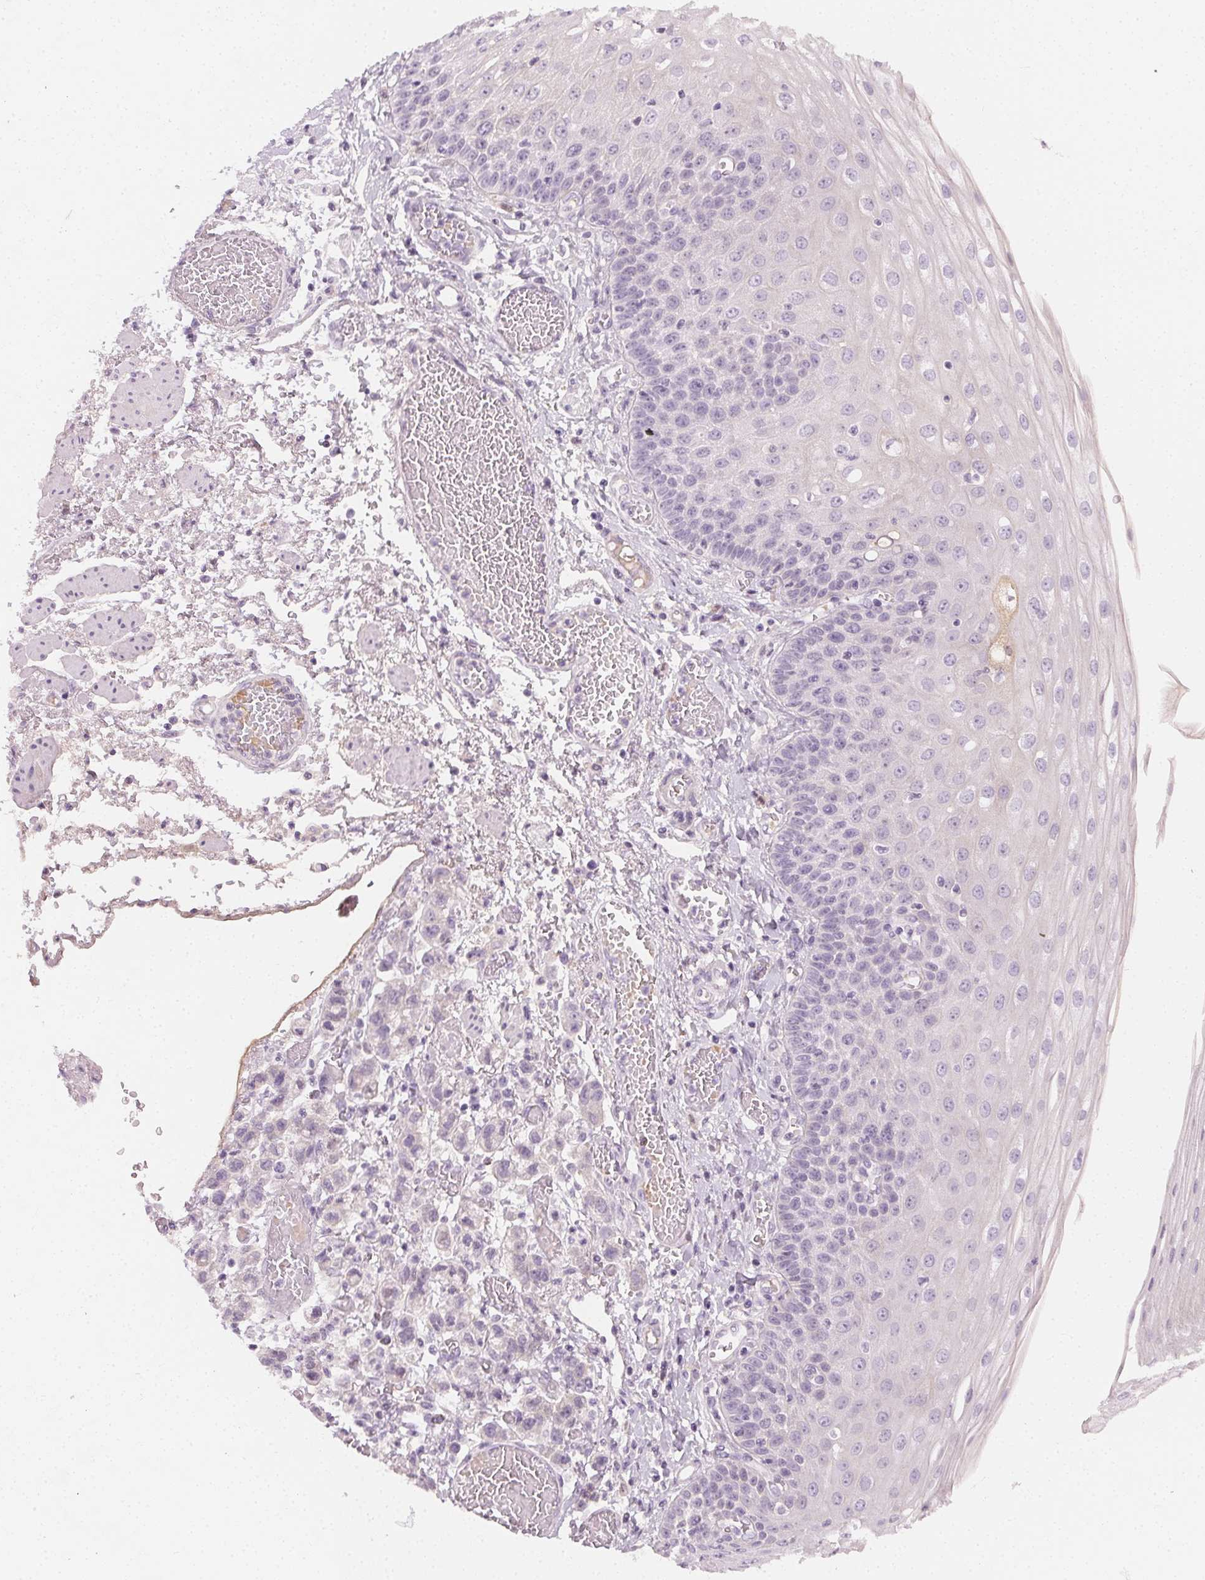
{"staining": {"intensity": "negative", "quantity": "none", "location": "none"}, "tissue": "esophagus", "cell_type": "Squamous epithelial cells", "image_type": "normal", "snomed": [{"axis": "morphology", "description": "Normal tissue, NOS"}, {"axis": "morphology", "description": "Adenocarcinoma, NOS"}, {"axis": "topography", "description": "Esophagus"}], "caption": "The photomicrograph shows no significant expression in squamous epithelial cells of esophagus.", "gene": "AFM", "patient": {"sex": "male", "age": 81}}